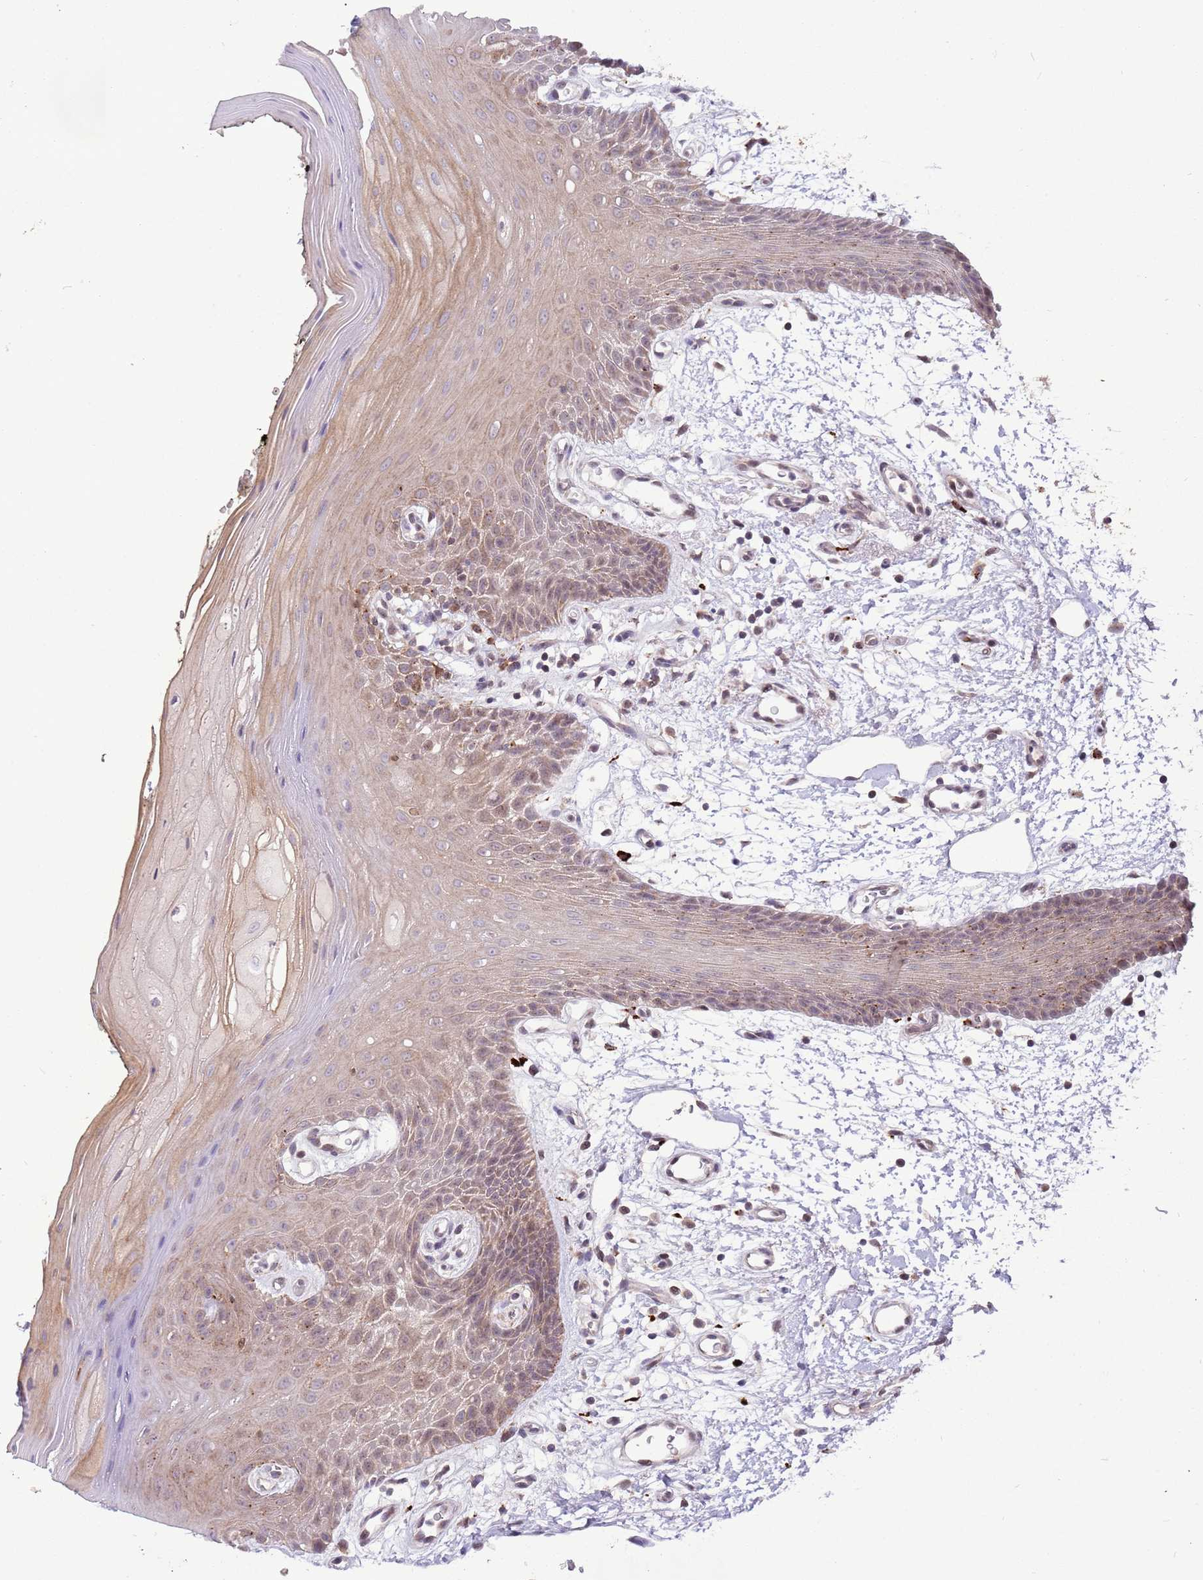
{"staining": {"intensity": "moderate", "quantity": "25%-75%", "location": "cytoplasmic/membranous"}, "tissue": "oral mucosa", "cell_type": "Squamous epithelial cells", "image_type": "normal", "snomed": [{"axis": "morphology", "description": "Normal tissue, NOS"}, {"axis": "topography", "description": "Oral tissue"}, {"axis": "topography", "description": "Tounge, NOS"}], "caption": "Protein positivity by IHC shows moderate cytoplasmic/membranous expression in approximately 25%-75% of squamous epithelial cells in benign oral mucosa. (brown staining indicates protein expression, while blue staining denotes nuclei).", "gene": "TRIM27", "patient": {"sex": "female", "age": 59}}